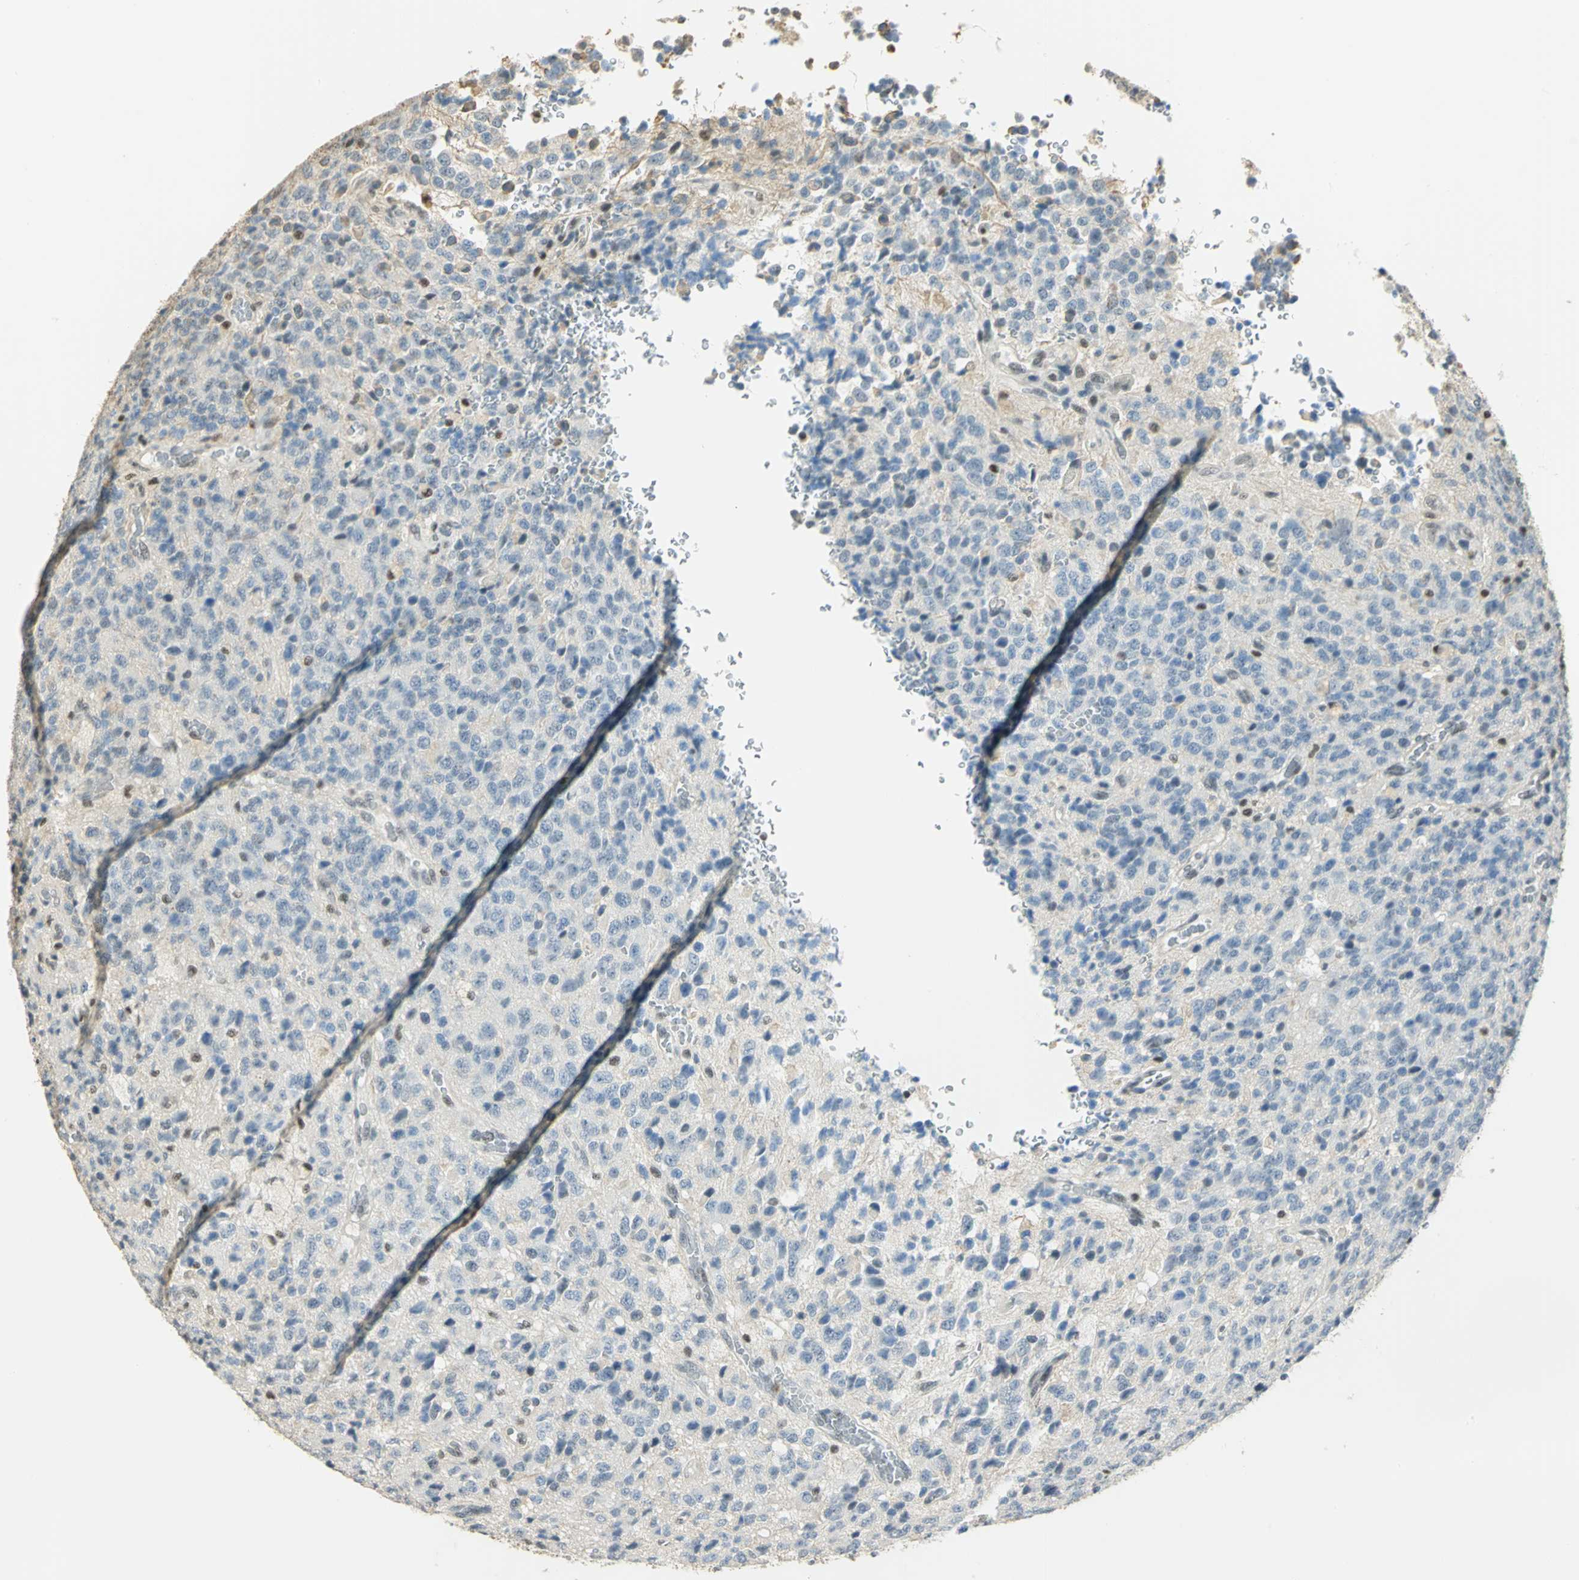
{"staining": {"intensity": "weak", "quantity": "<25%", "location": "nuclear"}, "tissue": "glioma", "cell_type": "Tumor cells", "image_type": "cancer", "snomed": [{"axis": "morphology", "description": "Glioma, malignant, High grade"}, {"axis": "topography", "description": "pancreas cauda"}], "caption": "High magnification brightfield microscopy of malignant glioma (high-grade) stained with DAB (3,3'-diaminobenzidine) (brown) and counterstained with hematoxylin (blue): tumor cells show no significant staining. (Stains: DAB (3,3'-diaminobenzidine) IHC with hematoxylin counter stain, Microscopy: brightfield microscopy at high magnification).", "gene": "ELF1", "patient": {"sex": "male", "age": 60}}